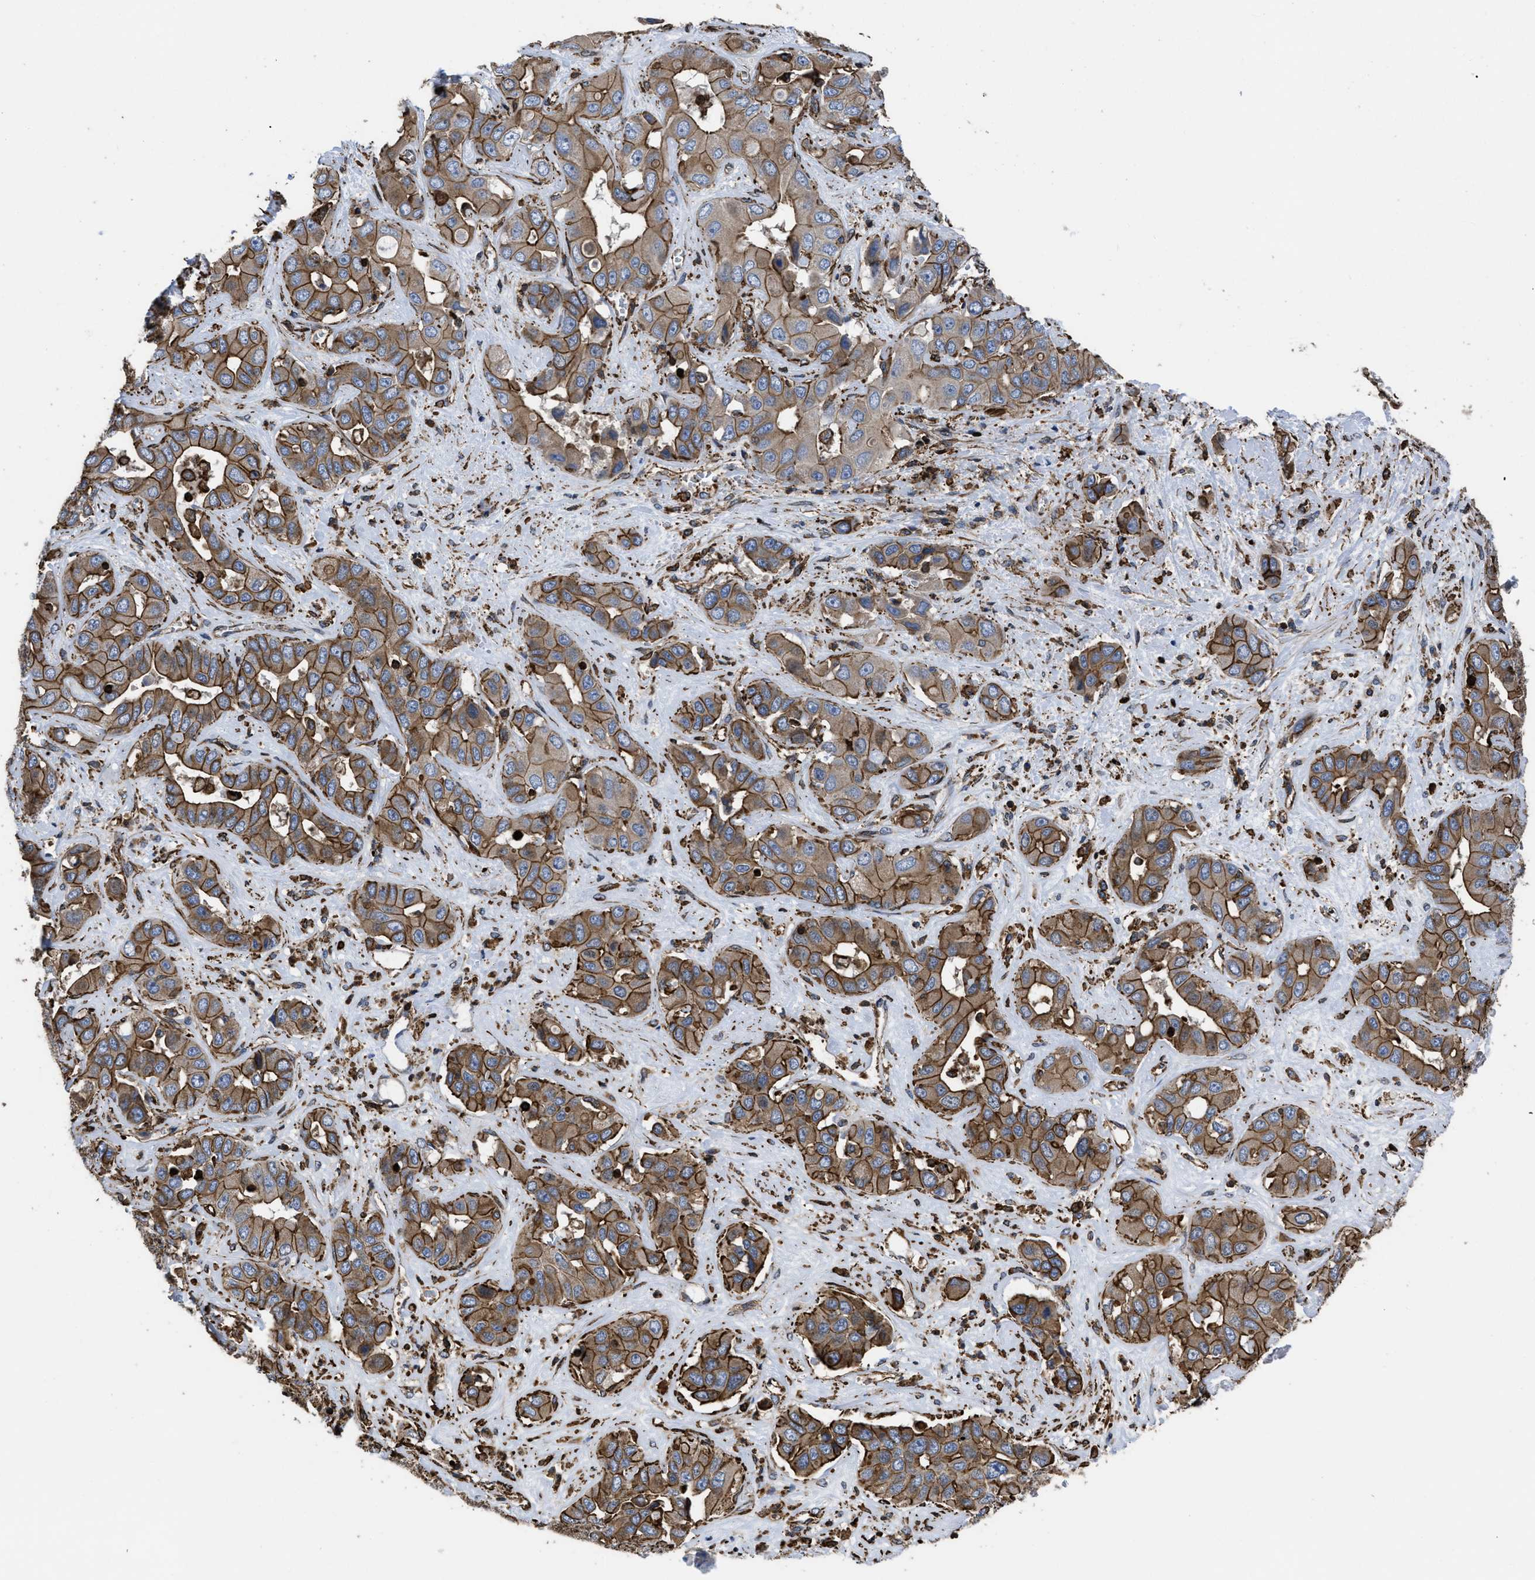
{"staining": {"intensity": "strong", "quantity": ">75%", "location": "cytoplasmic/membranous"}, "tissue": "liver cancer", "cell_type": "Tumor cells", "image_type": "cancer", "snomed": [{"axis": "morphology", "description": "Cholangiocarcinoma"}, {"axis": "topography", "description": "Liver"}], "caption": "Protein analysis of liver cancer tissue shows strong cytoplasmic/membranous expression in approximately >75% of tumor cells.", "gene": "SCUBE2", "patient": {"sex": "female", "age": 52}}